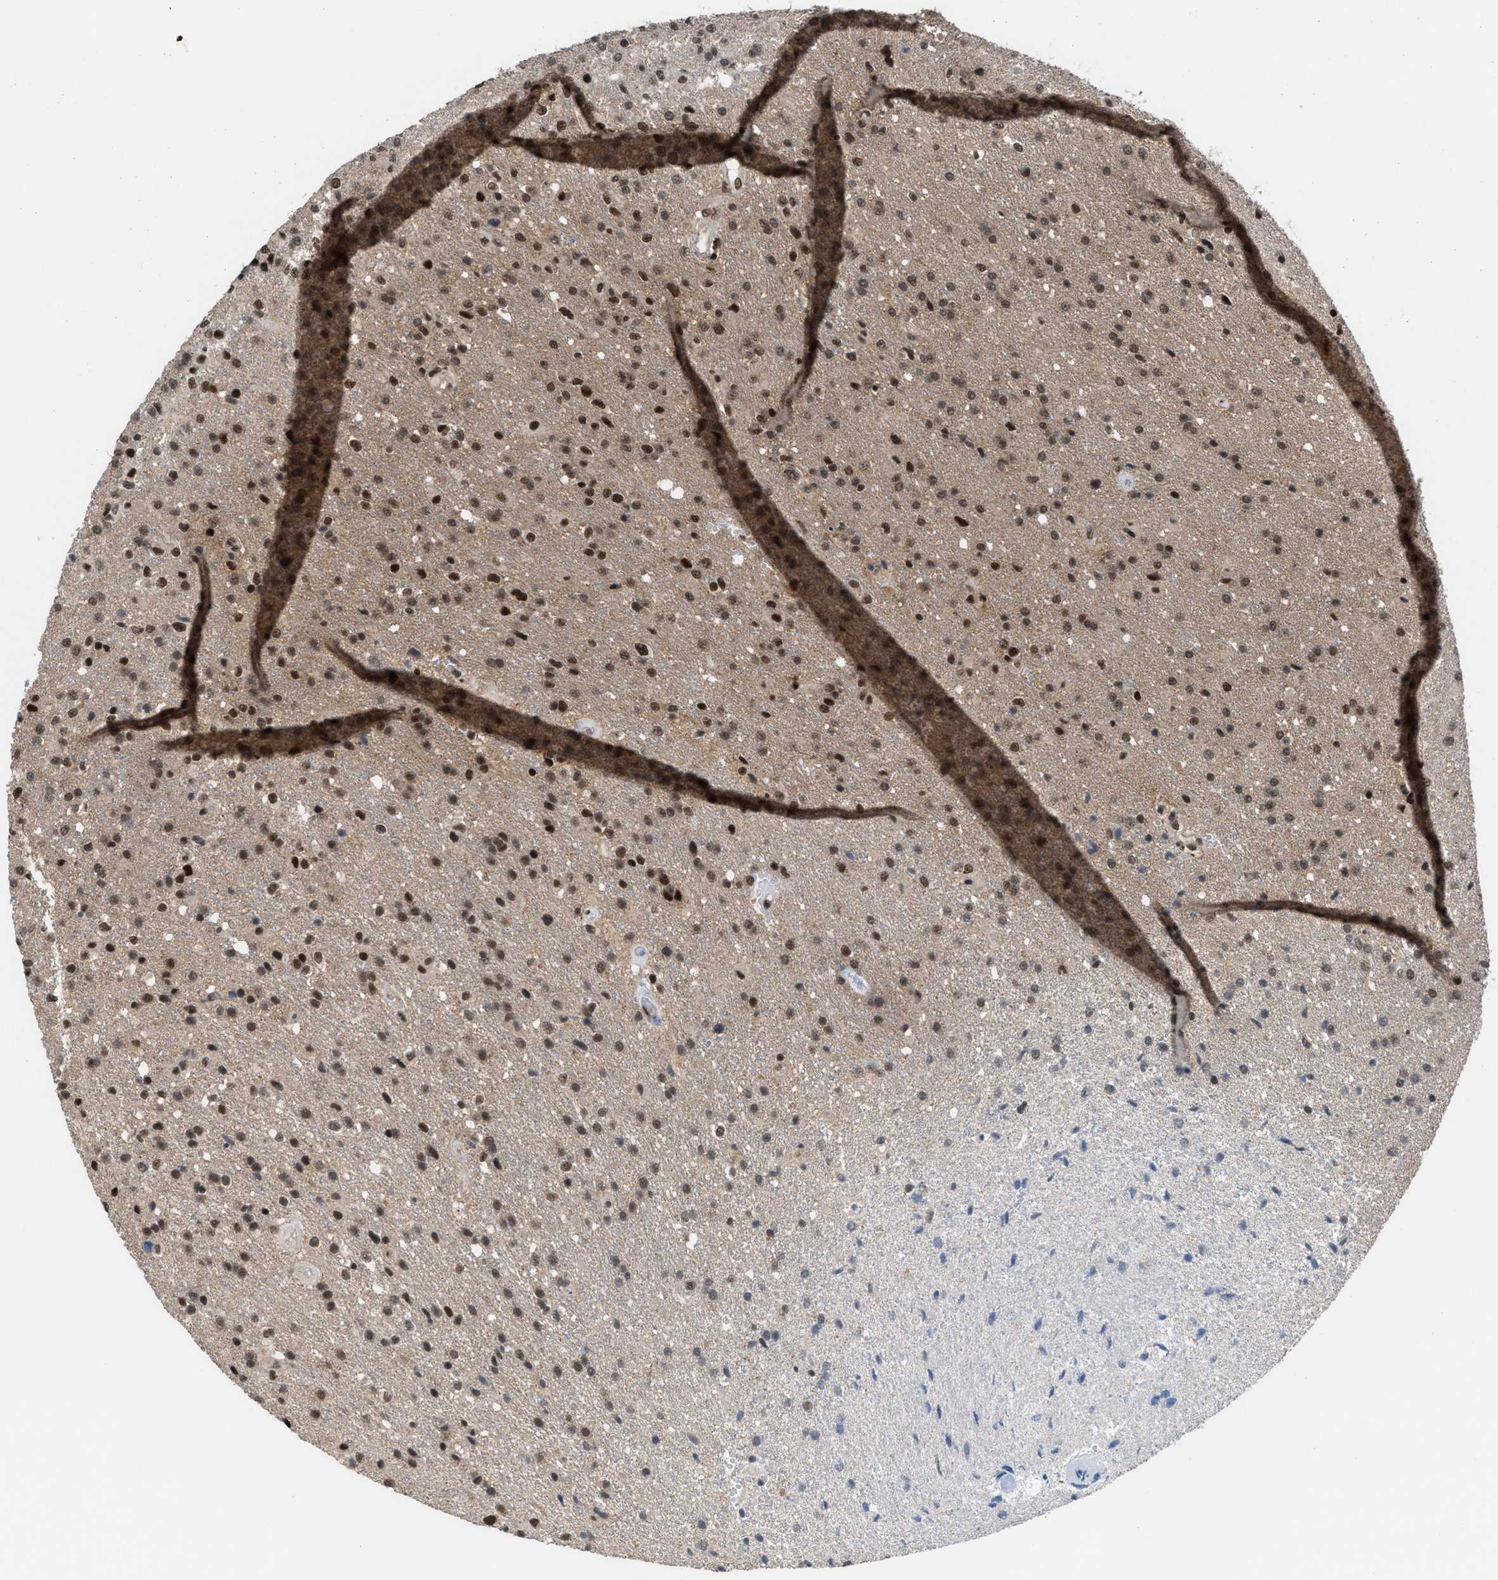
{"staining": {"intensity": "moderate", "quantity": "25%-75%", "location": "nuclear"}, "tissue": "glioma", "cell_type": "Tumor cells", "image_type": "cancer", "snomed": [{"axis": "morphology", "description": "Glioma, malignant, High grade"}, {"axis": "topography", "description": "Brain"}], "caption": "Tumor cells demonstrate medium levels of moderate nuclear positivity in about 25%-75% of cells in malignant high-grade glioma.", "gene": "PRPF4", "patient": {"sex": "male", "age": 72}}